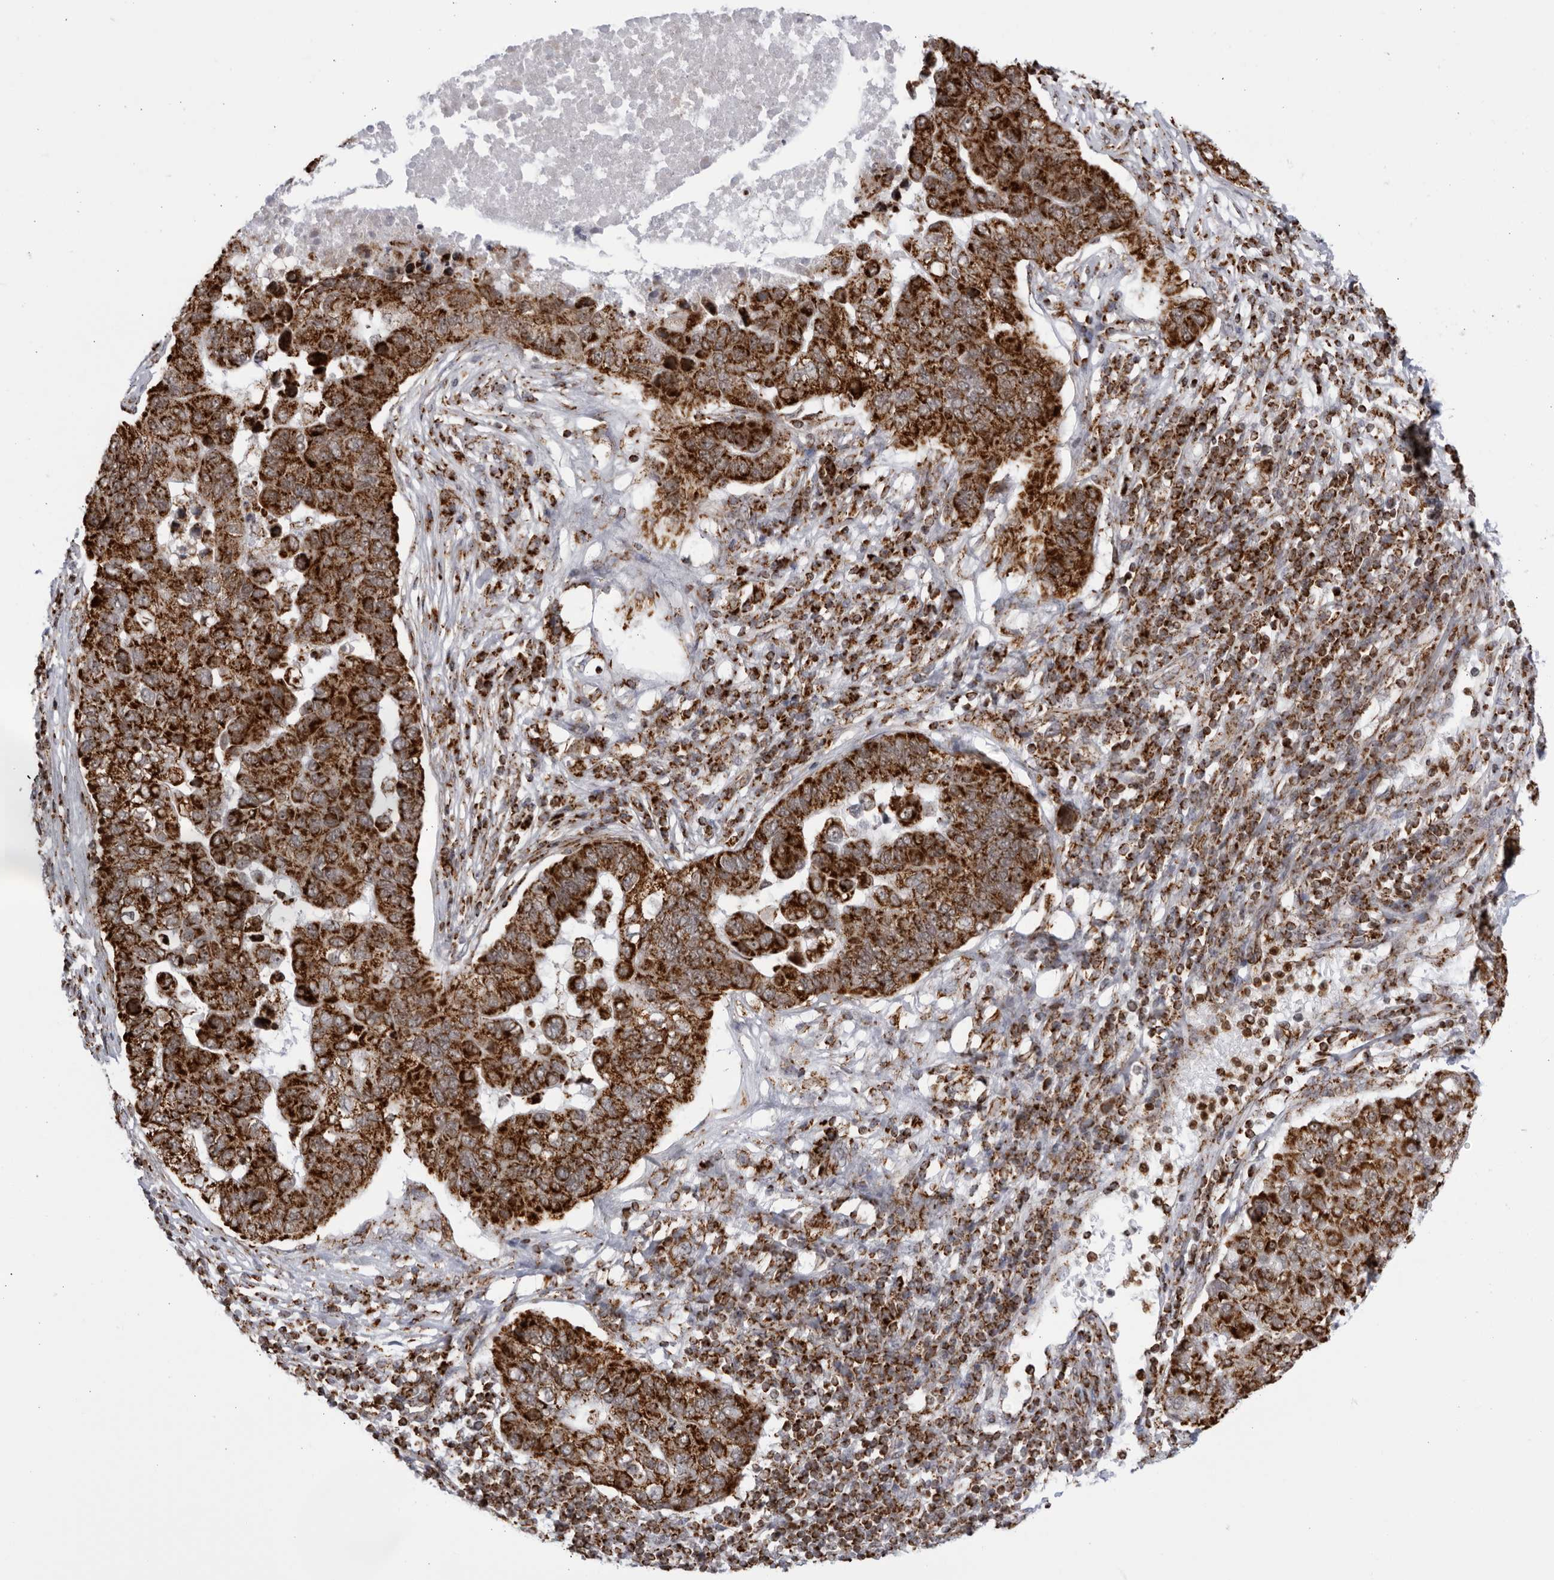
{"staining": {"intensity": "strong", "quantity": ">75%", "location": "cytoplasmic/membranous"}, "tissue": "pancreatic cancer", "cell_type": "Tumor cells", "image_type": "cancer", "snomed": [{"axis": "morphology", "description": "Adenocarcinoma, NOS"}, {"axis": "topography", "description": "Pancreas"}], "caption": "Tumor cells show high levels of strong cytoplasmic/membranous expression in about >75% of cells in pancreatic cancer (adenocarcinoma).", "gene": "RBM34", "patient": {"sex": "female", "age": 61}}